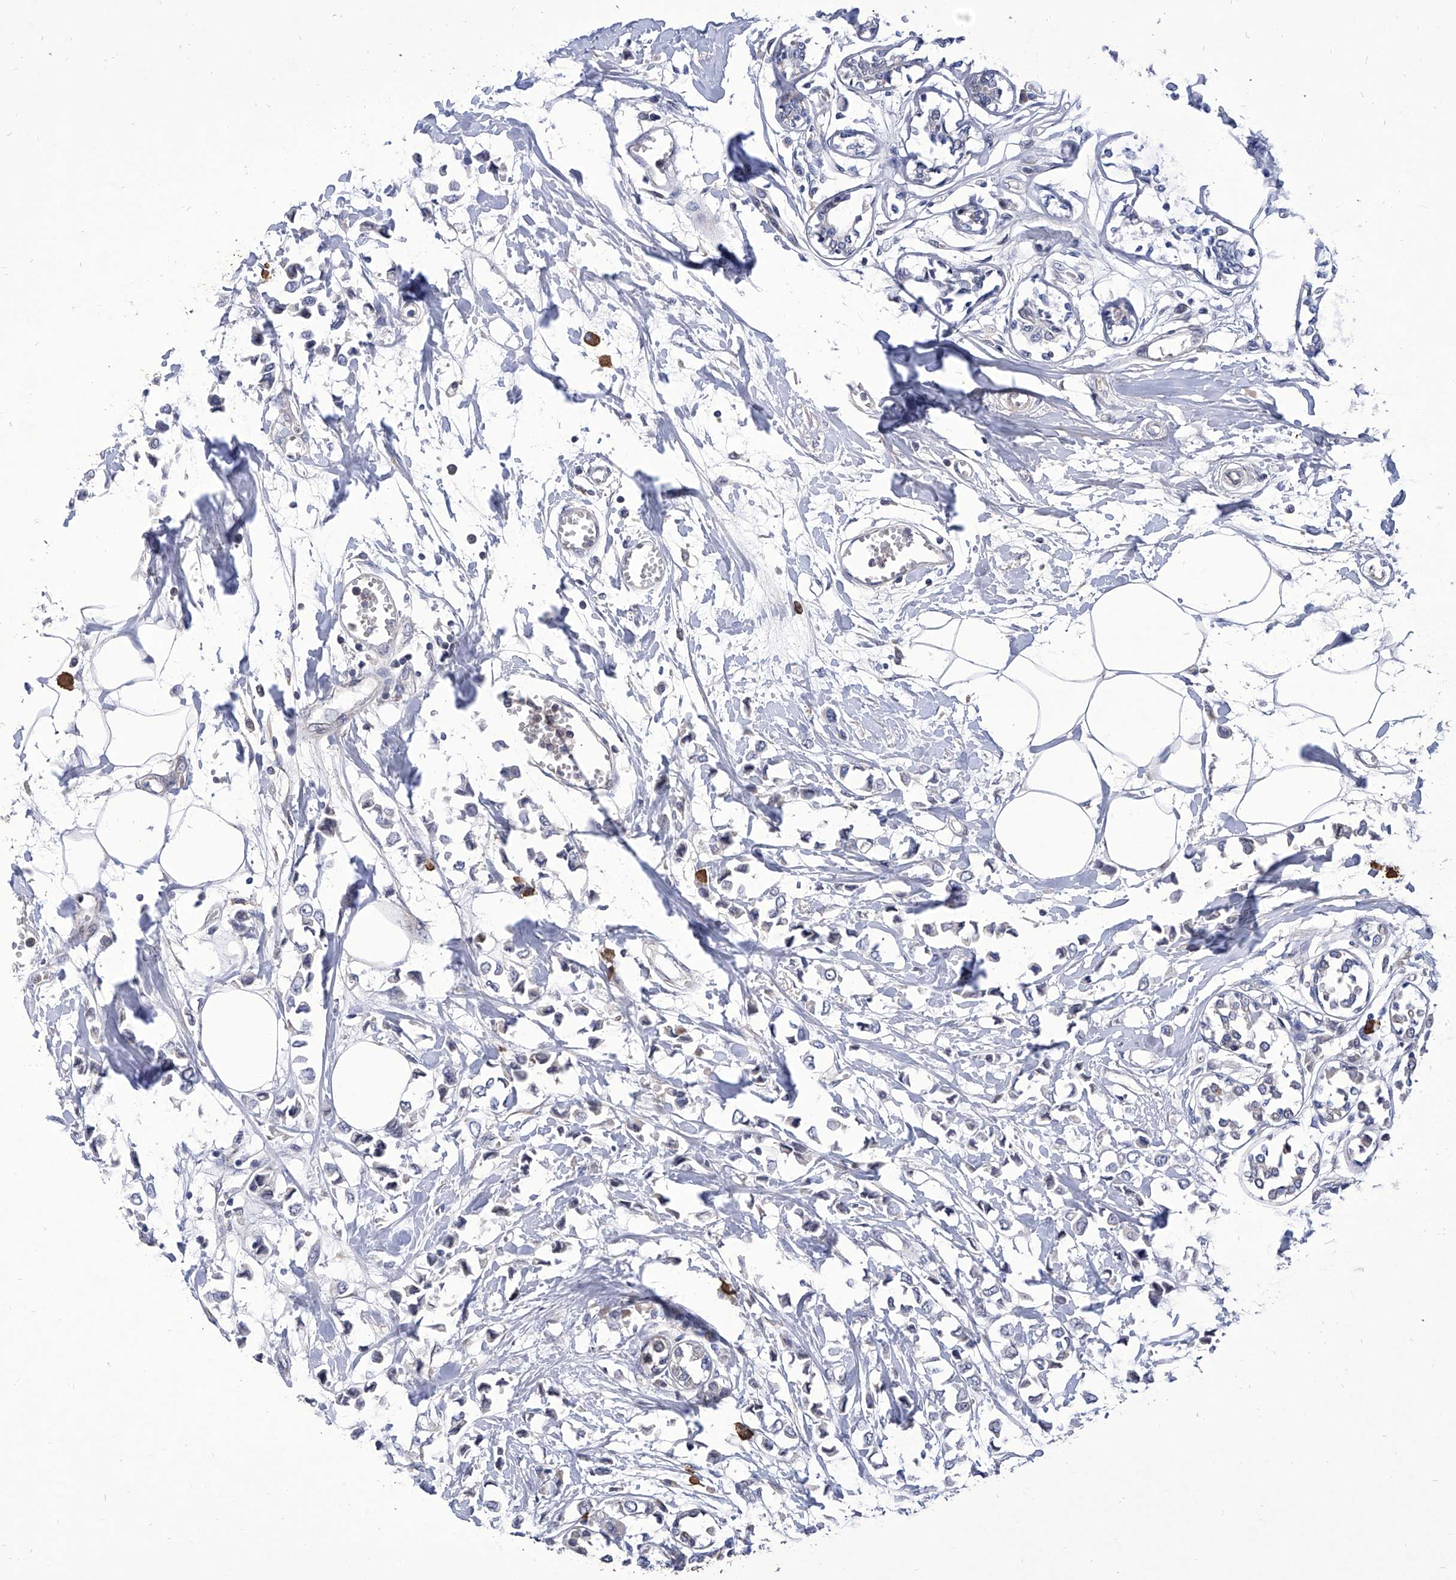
{"staining": {"intensity": "negative", "quantity": "none", "location": "none"}, "tissue": "breast cancer", "cell_type": "Tumor cells", "image_type": "cancer", "snomed": [{"axis": "morphology", "description": "Lobular carcinoma"}, {"axis": "topography", "description": "Breast"}], "caption": "Breast lobular carcinoma was stained to show a protein in brown. There is no significant staining in tumor cells. (Brightfield microscopy of DAB (3,3'-diaminobenzidine) immunohistochemistry (IHC) at high magnification).", "gene": "IFNL2", "patient": {"sex": "female", "age": 51}}